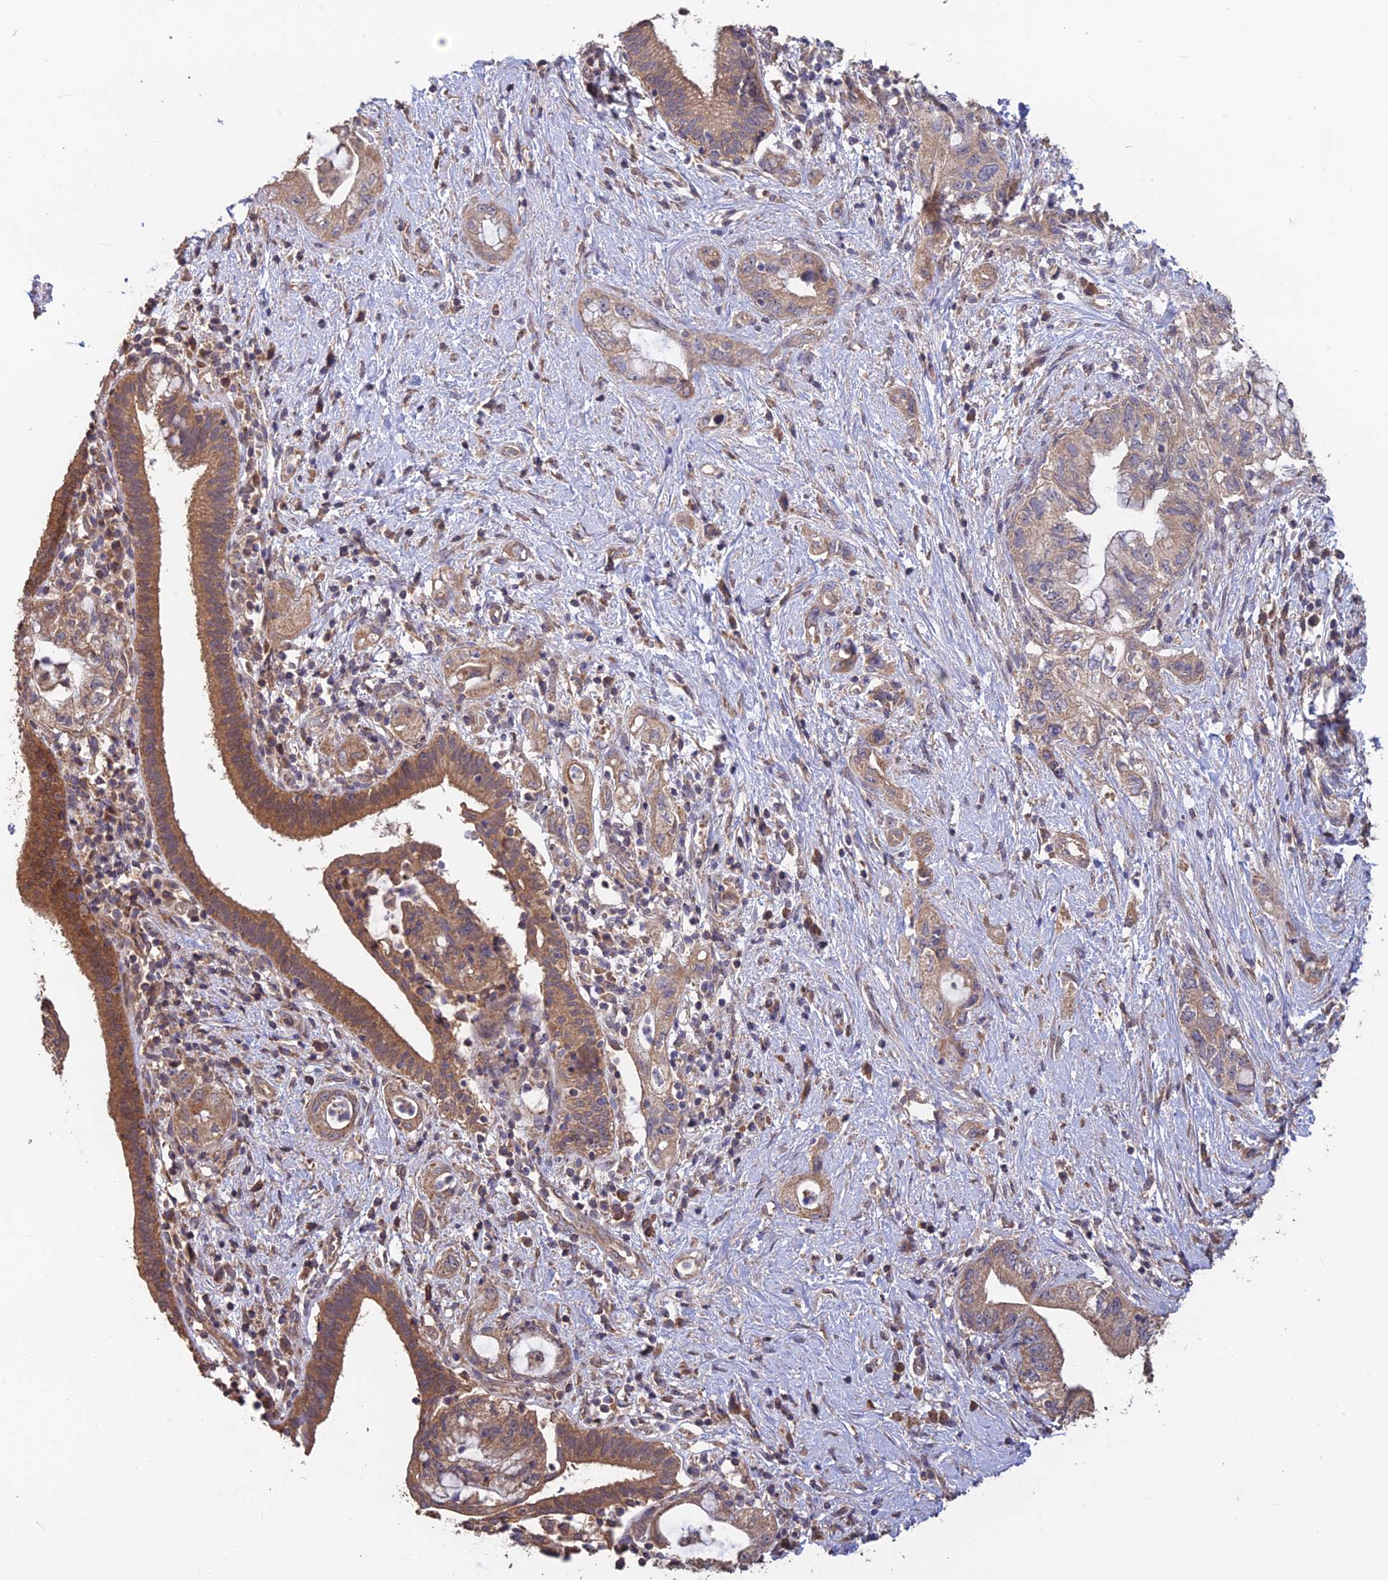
{"staining": {"intensity": "moderate", "quantity": ">75%", "location": "cytoplasmic/membranous"}, "tissue": "pancreatic cancer", "cell_type": "Tumor cells", "image_type": "cancer", "snomed": [{"axis": "morphology", "description": "Adenocarcinoma, NOS"}, {"axis": "topography", "description": "Pancreas"}], "caption": "Protein staining exhibits moderate cytoplasmic/membranous expression in about >75% of tumor cells in pancreatic cancer.", "gene": "SHISA5", "patient": {"sex": "female", "age": 73}}